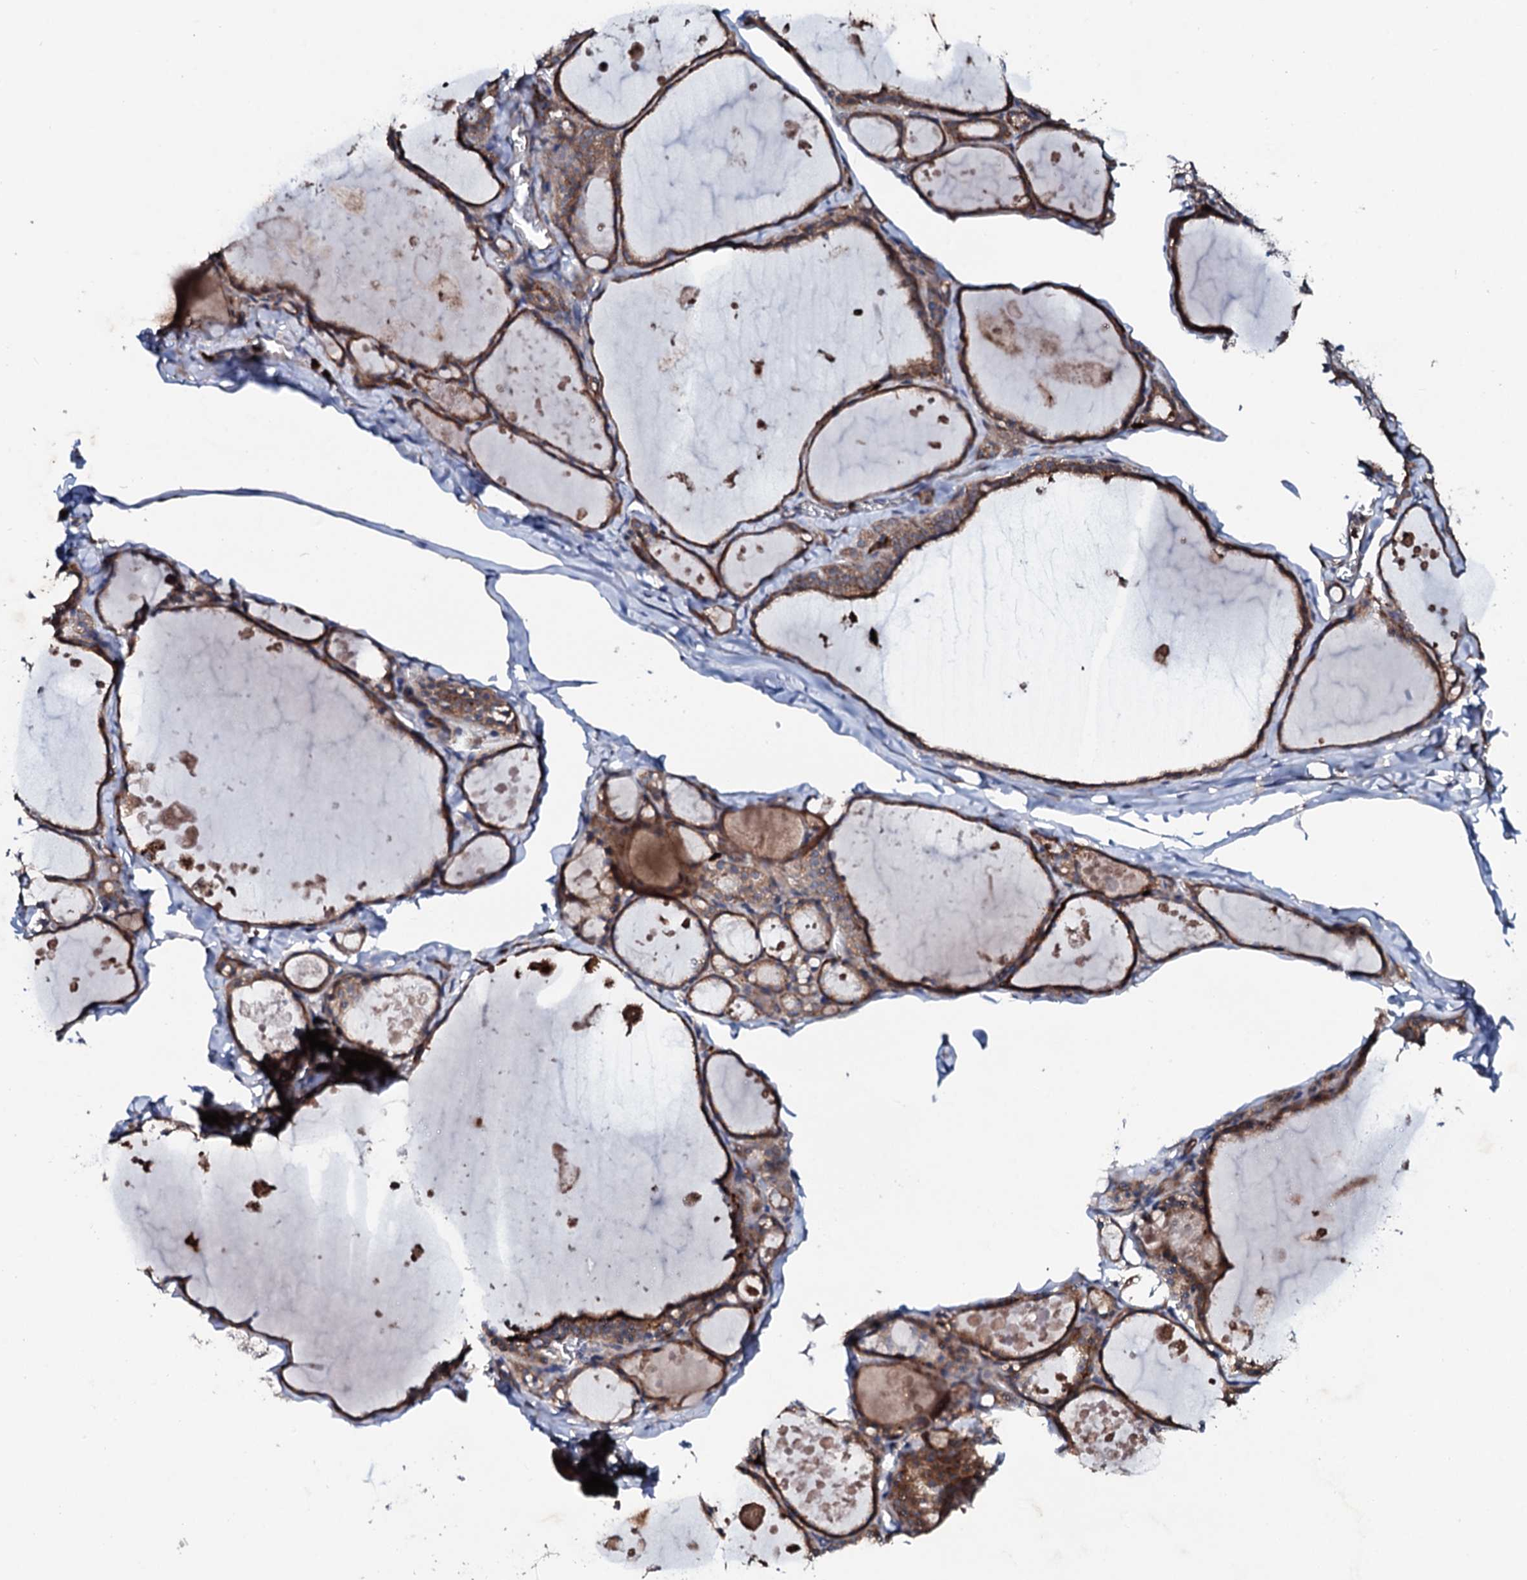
{"staining": {"intensity": "moderate", "quantity": ">75%", "location": "cytoplasmic/membranous"}, "tissue": "thyroid gland", "cell_type": "Glandular cells", "image_type": "normal", "snomed": [{"axis": "morphology", "description": "Normal tissue, NOS"}, {"axis": "topography", "description": "Thyroid gland"}], "caption": "Immunohistochemistry image of benign thyroid gland: thyroid gland stained using IHC reveals medium levels of moderate protein expression localized specifically in the cytoplasmic/membranous of glandular cells, appearing as a cytoplasmic/membranous brown color.", "gene": "COG6", "patient": {"sex": "male", "age": 56}}